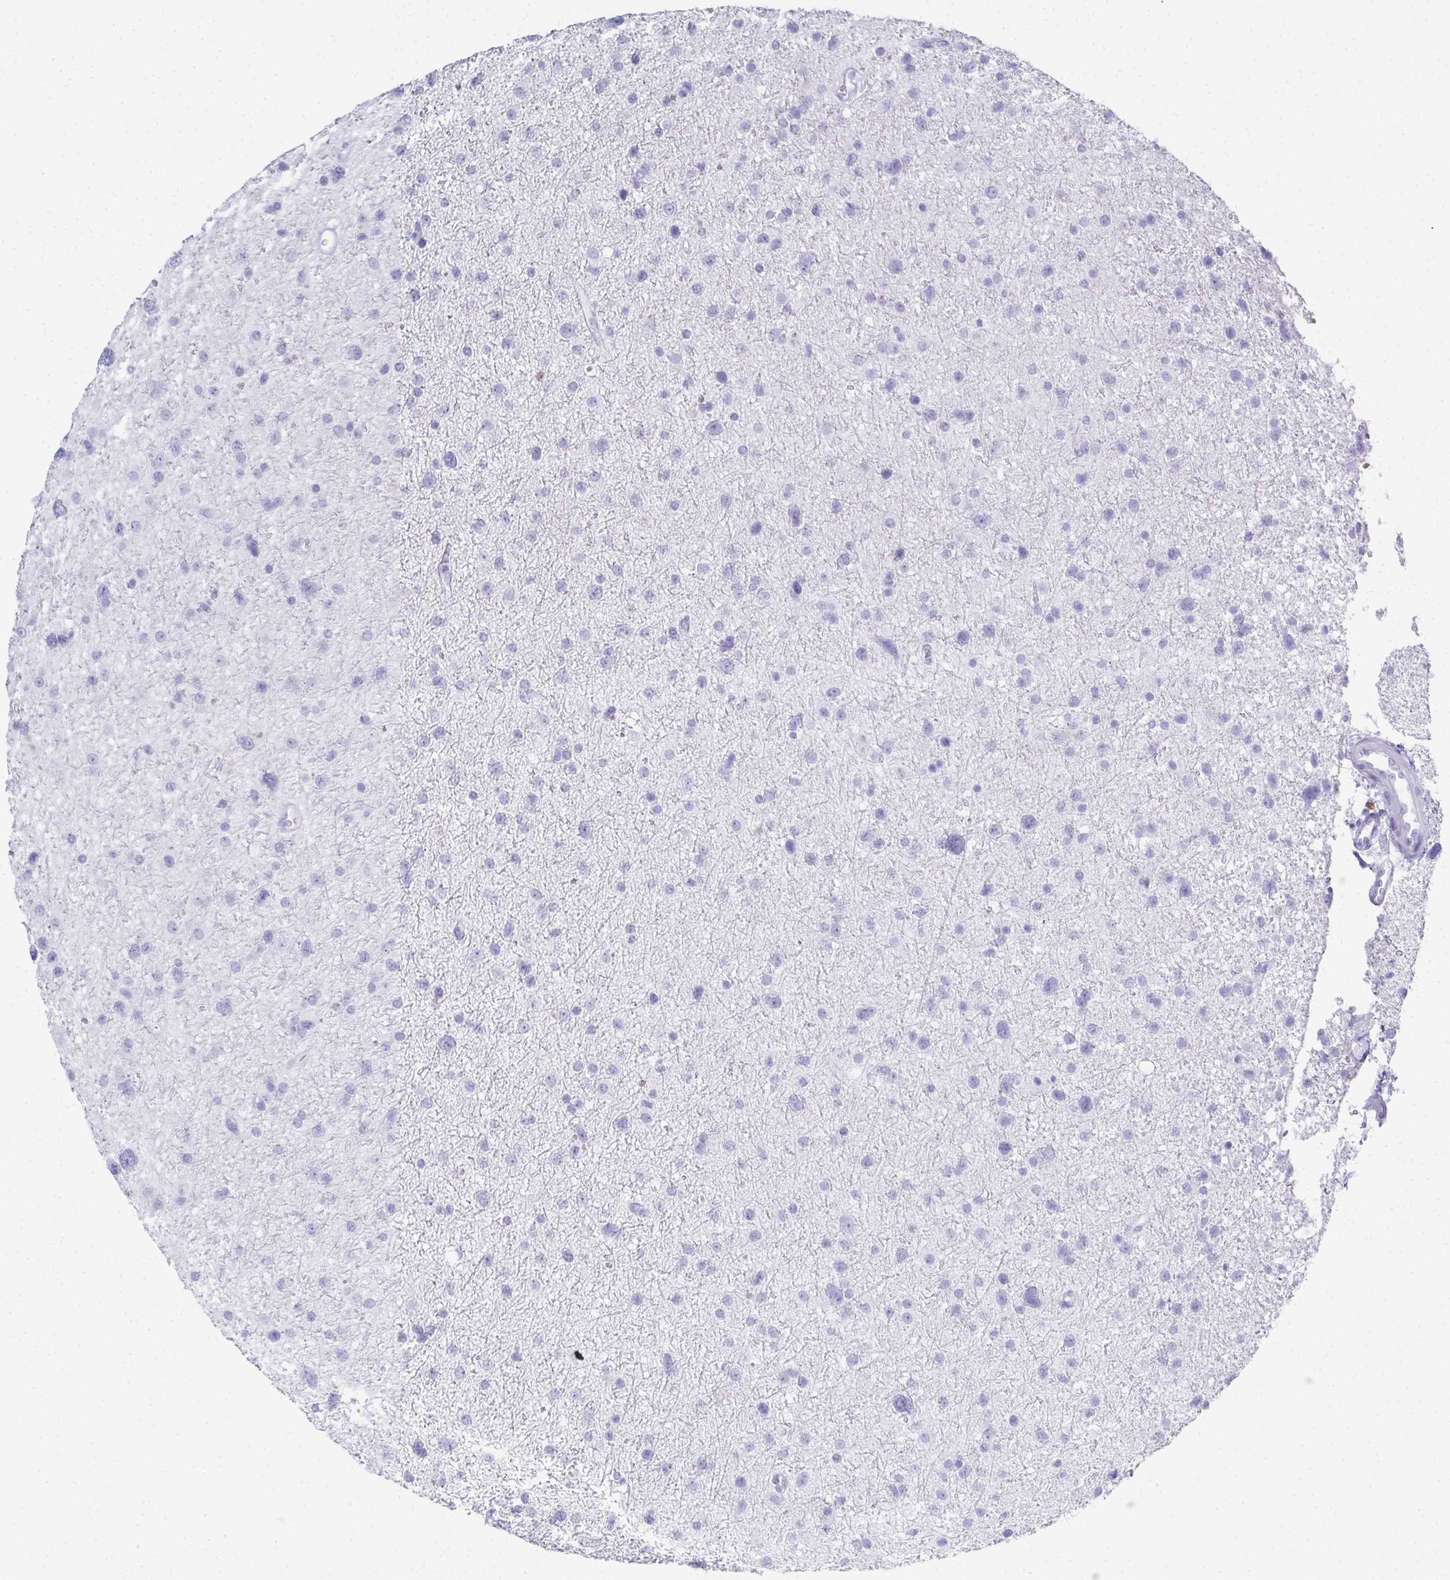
{"staining": {"intensity": "negative", "quantity": "none", "location": "none"}, "tissue": "glioma", "cell_type": "Tumor cells", "image_type": "cancer", "snomed": [{"axis": "morphology", "description": "Glioma, malignant, Low grade"}, {"axis": "topography", "description": "Brain"}], "caption": "Low-grade glioma (malignant) stained for a protein using IHC shows no staining tumor cells.", "gene": "SYCP1", "patient": {"sex": "female", "age": 55}}